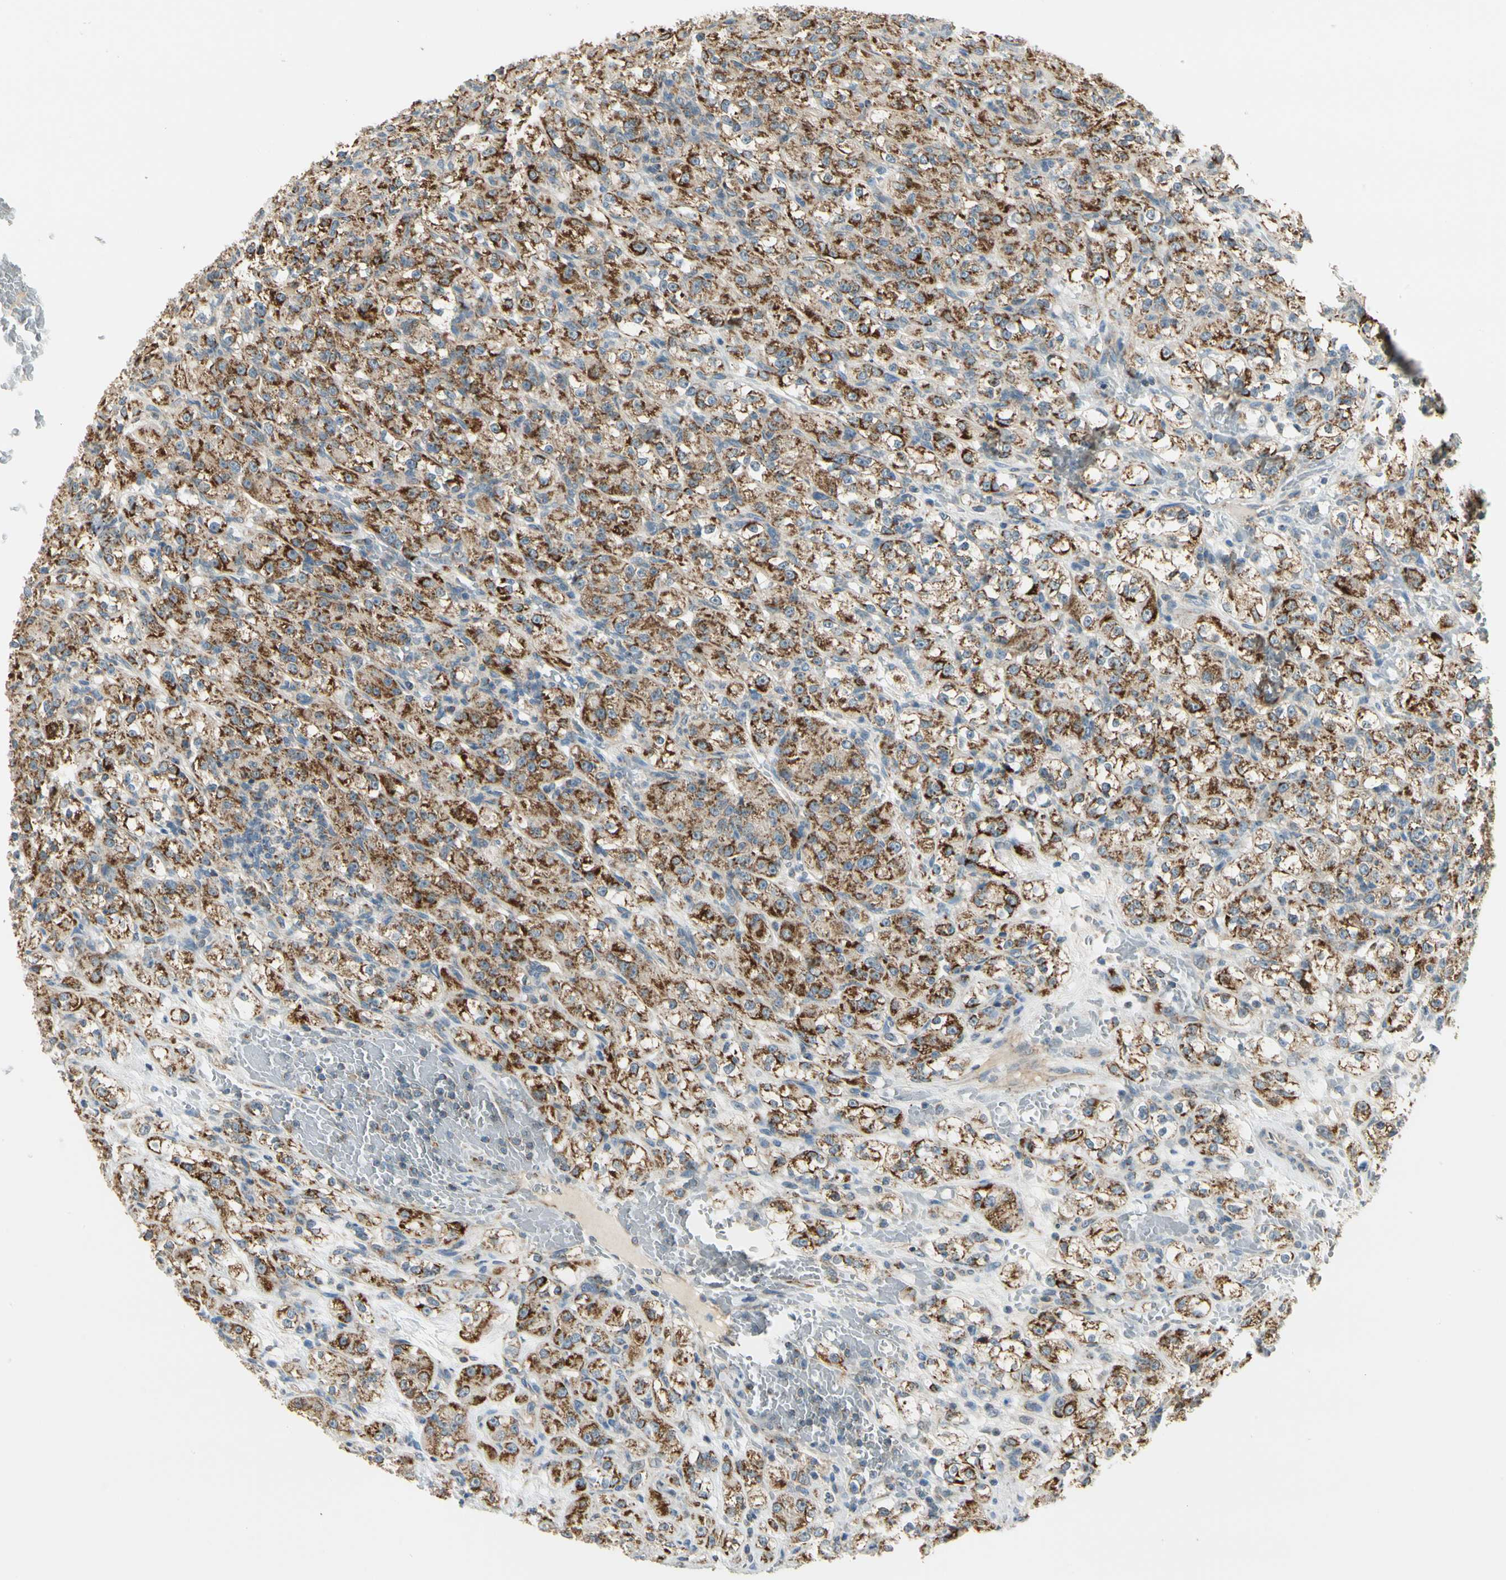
{"staining": {"intensity": "strong", "quantity": ">75%", "location": "cytoplasmic/membranous"}, "tissue": "renal cancer", "cell_type": "Tumor cells", "image_type": "cancer", "snomed": [{"axis": "morphology", "description": "Normal tissue, NOS"}, {"axis": "morphology", "description": "Adenocarcinoma, NOS"}, {"axis": "topography", "description": "Kidney"}], "caption": "Immunohistochemistry (IHC) (DAB (3,3'-diaminobenzidine)) staining of renal adenocarcinoma exhibits strong cytoplasmic/membranous protein positivity in about >75% of tumor cells. (Brightfield microscopy of DAB IHC at high magnification).", "gene": "EPHB3", "patient": {"sex": "male", "age": 61}}